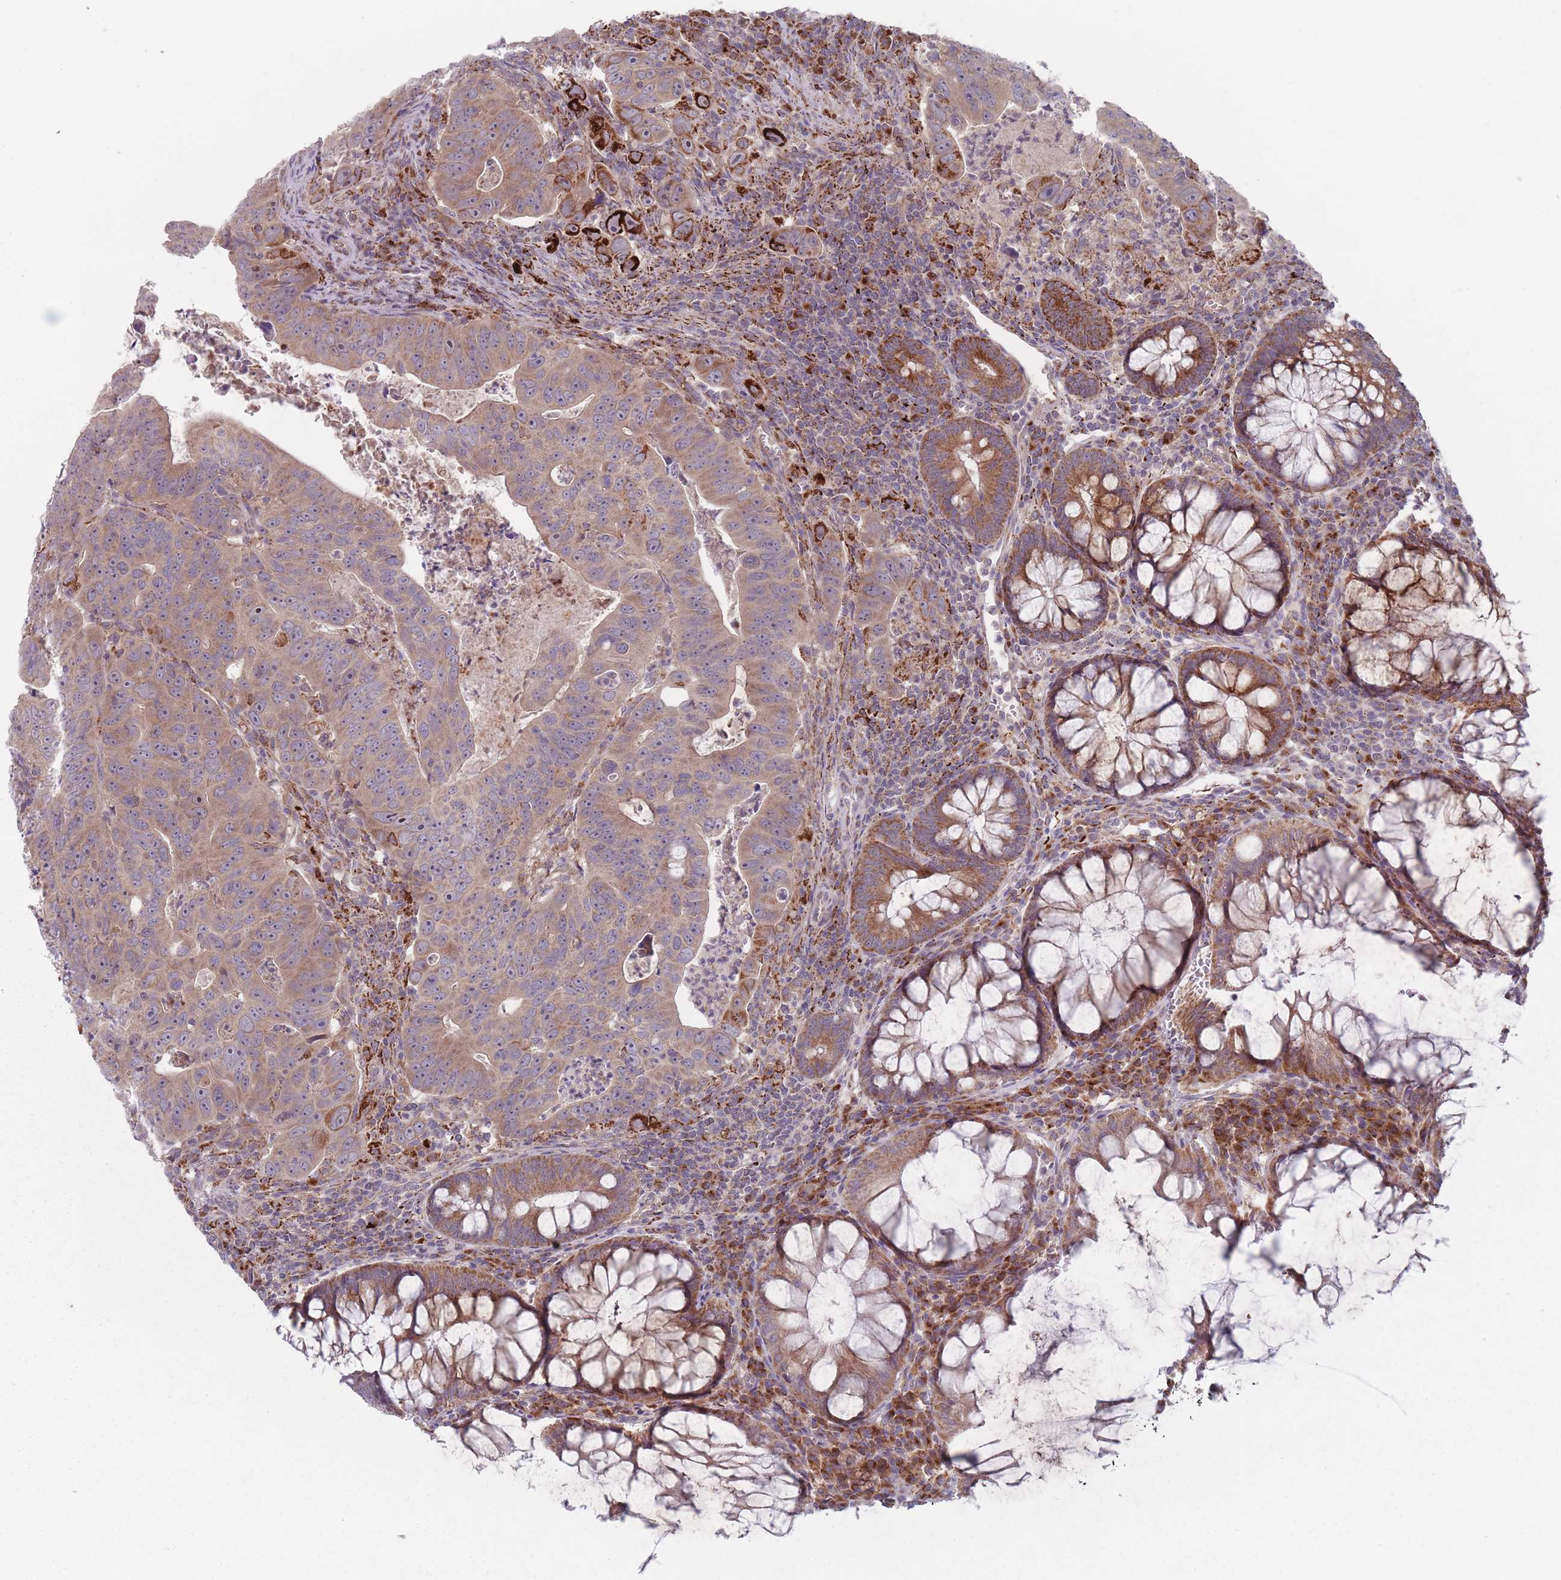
{"staining": {"intensity": "moderate", "quantity": ">75%", "location": "cytoplasmic/membranous"}, "tissue": "colorectal cancer", "cell_type": "Tumor cells", "image_type": "cancer", "snomed": [{"axis": "morphology", "description": "Adenocarcinoma, NOS"}, {"axis": "topography", "description": "Rectum"}], "caption": "Protein staining of colorectal adenocarcinoma tissue shows moderate cytoplasmic/membranous positivity in approximately >75% of tumor cells. (brown staining indicates protein expression, while blue staining denotes nuclei).", "gene": "OR10Q1", "patient": {"sex": "male", "age": 69}}